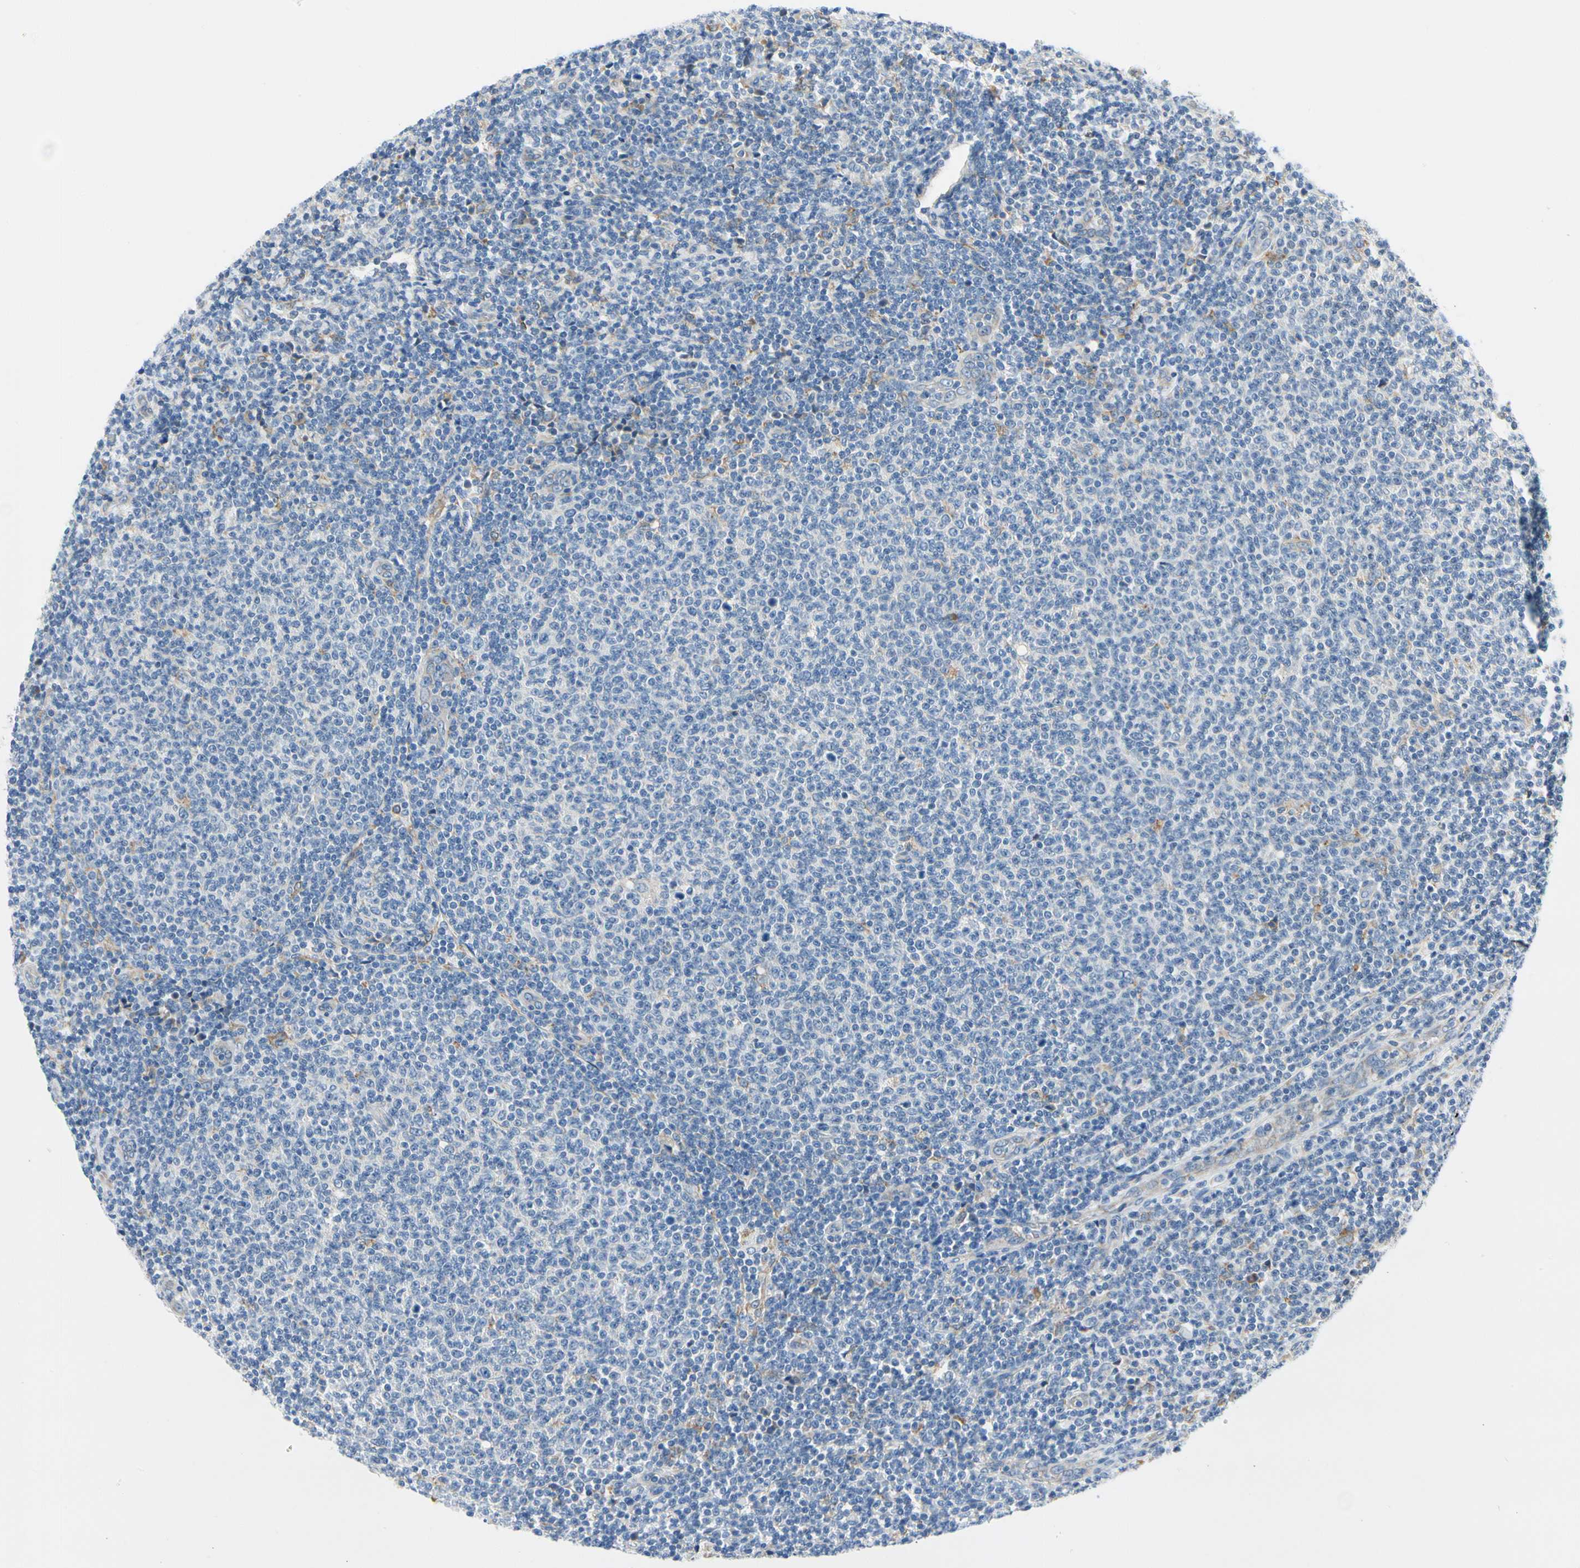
{"staining": {"intensity": "negative", "quantity": "none", "location": "none"}, "tissue": "lymphoma", "cell_type": "Tumor cells", "image_type": "cancer", "snomed": [{"axis": "morphology", "description": "Malignant lymphoma, non-Hodgkin's type, Low grade"}, {"axis": "topography", "description": "Lymph node"}], "caption": "Tumor cells show no significant staining in lymphoma.", "gene": "STXBP1", "patient": {"sex": "male", "age": 66}}